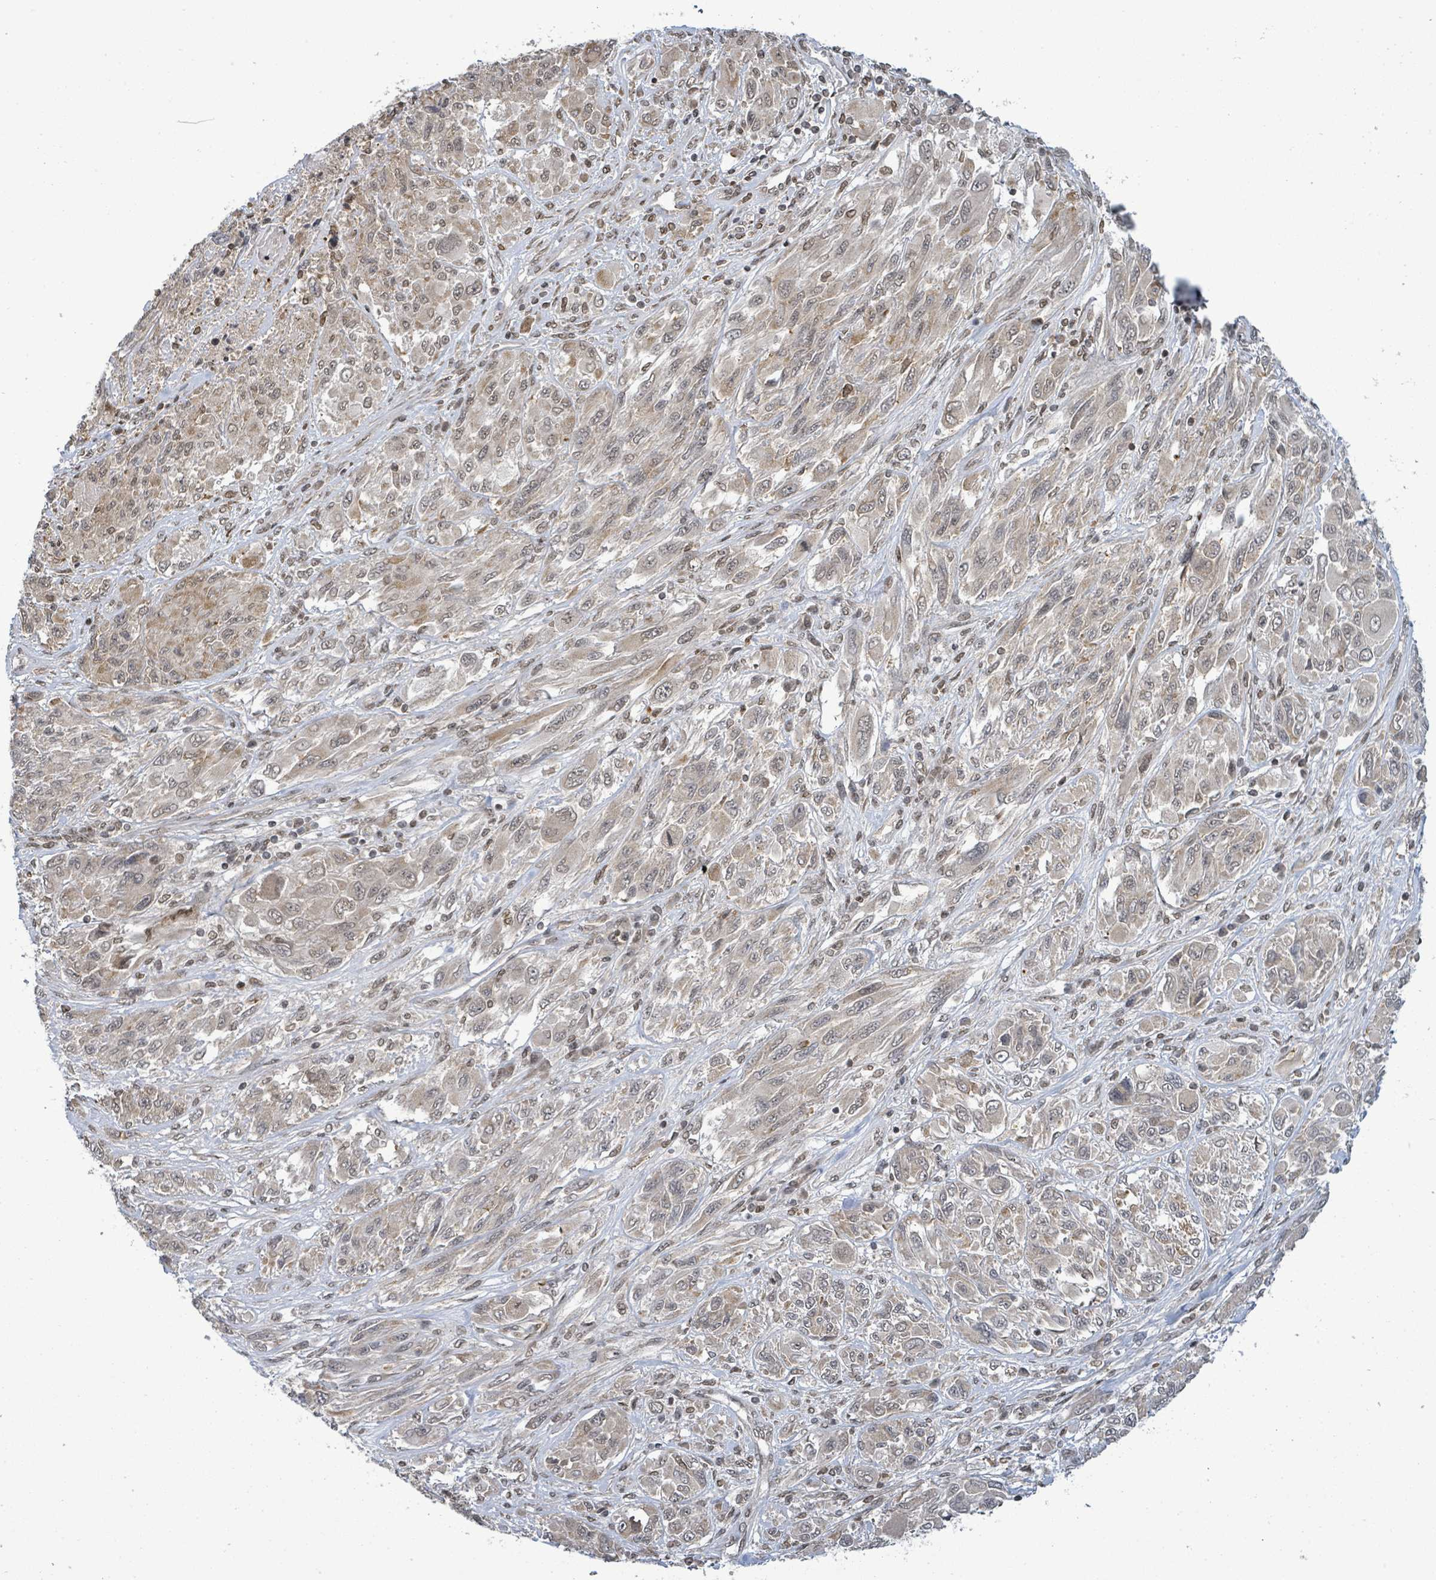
{"staining": {"intensity": "weak", "quantity": "25%-75%", "location": "cytoplasmic/membranous,nuclear"}, "tissue": "melanoma", "cell_type": "Tumor cells", "image_type": "cancer", "snomed": [{"axis": "morphology", "description": "Malignant melanoma, NOS"}, {"axis": "topography", "description": "Skin"}], "caption": "A histopathology image showing weak cytoplasmic/membranous and nuclear positivity in about 25%-75% of tumor cells in malignant melanoma, as visualized by brown immunohistochemical staining.", "gene": "SBF2", "patient": {"sex": "female", "age": 91}}